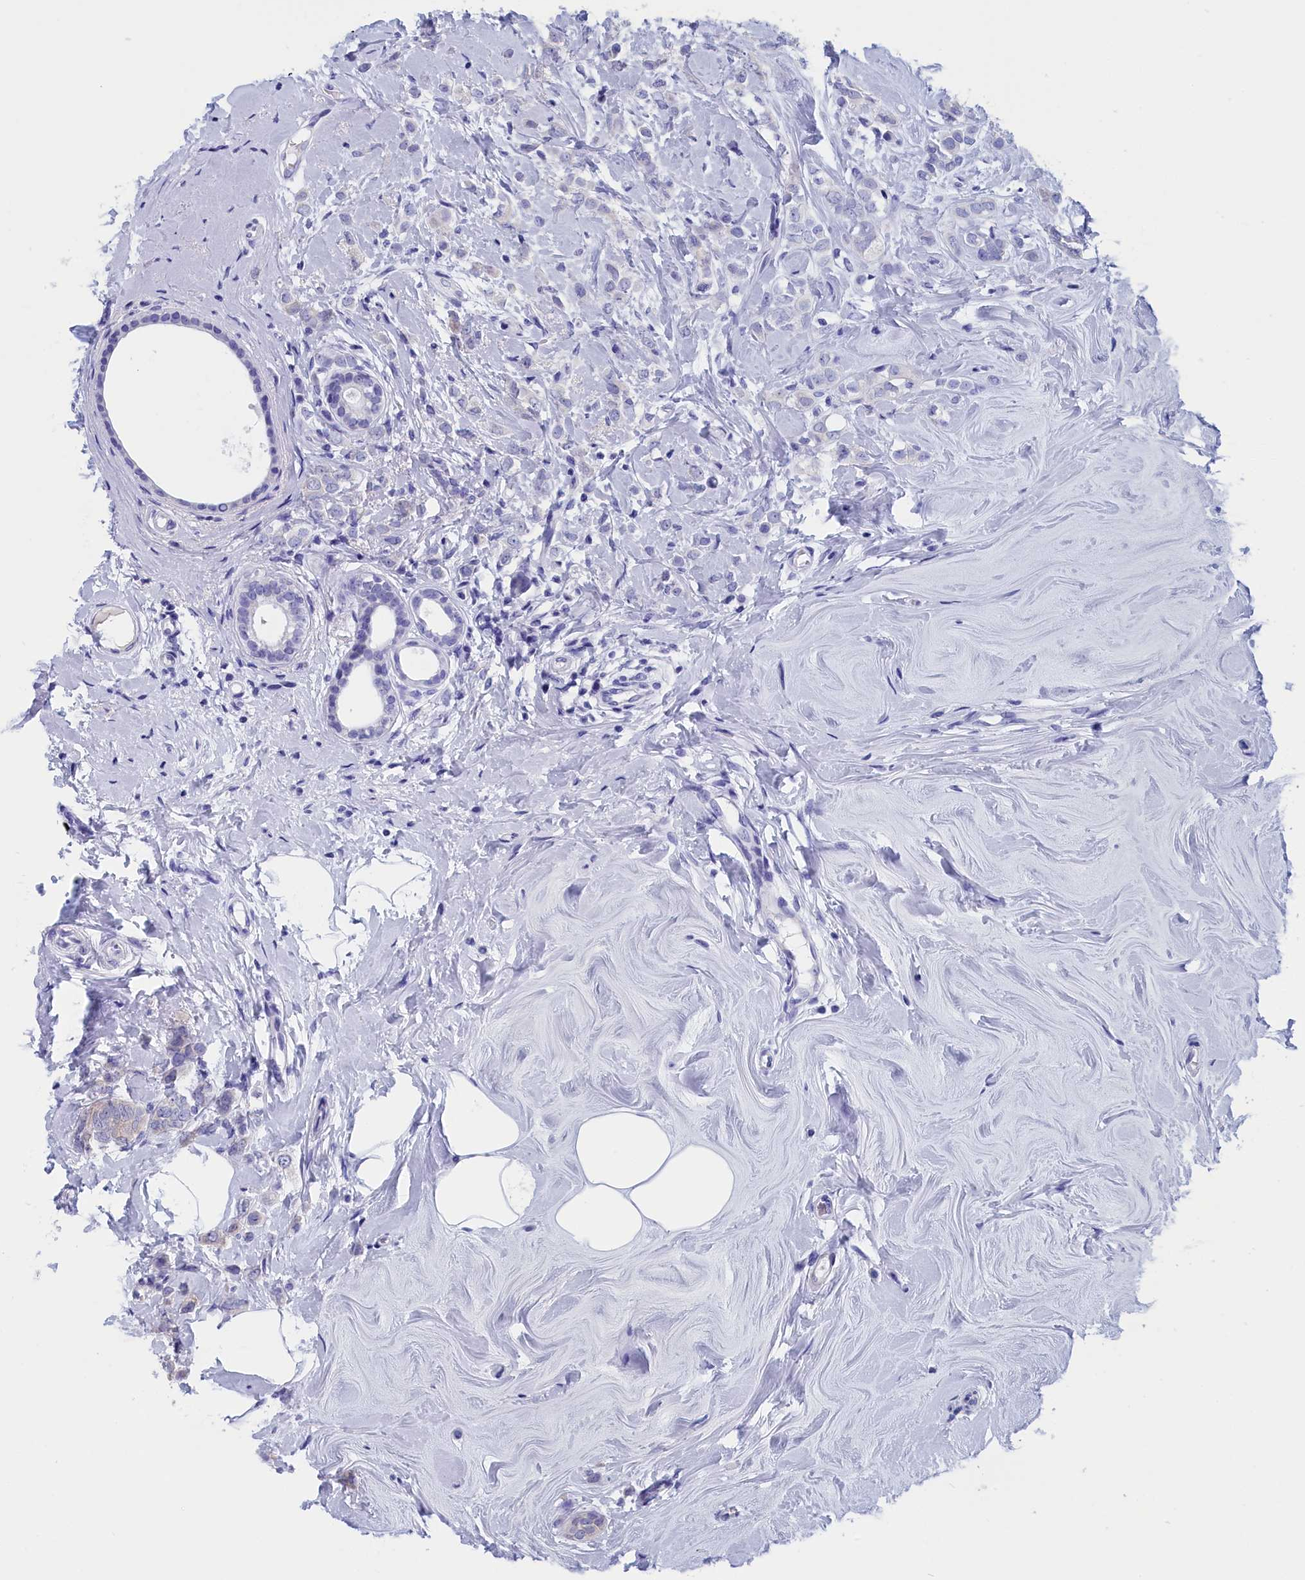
{"staining": {"intensity": "moderate", "quantity": "<25%", "location": "cytoplasmic/membranous"}, "tissue": "breast cancer", "cell_type": "Tumor cells", "image_type": "cancer", "snomed": [{"axis": "morphology", "description": "Lobular carcinoma"}, {"axis": "topography", "description": "Breast"}], "caption": "This micrograph demonstrates breast lobular carcinoma stained with immunohistochemistry (IHC) to label a protein in brown. The cytoplasmic/membranous of tumor cells show moderate positivity for the protein. Nuclei are counter-stained blue.", "gene": "ABCC8", "patient": {"sex": "female", "age": 47}}